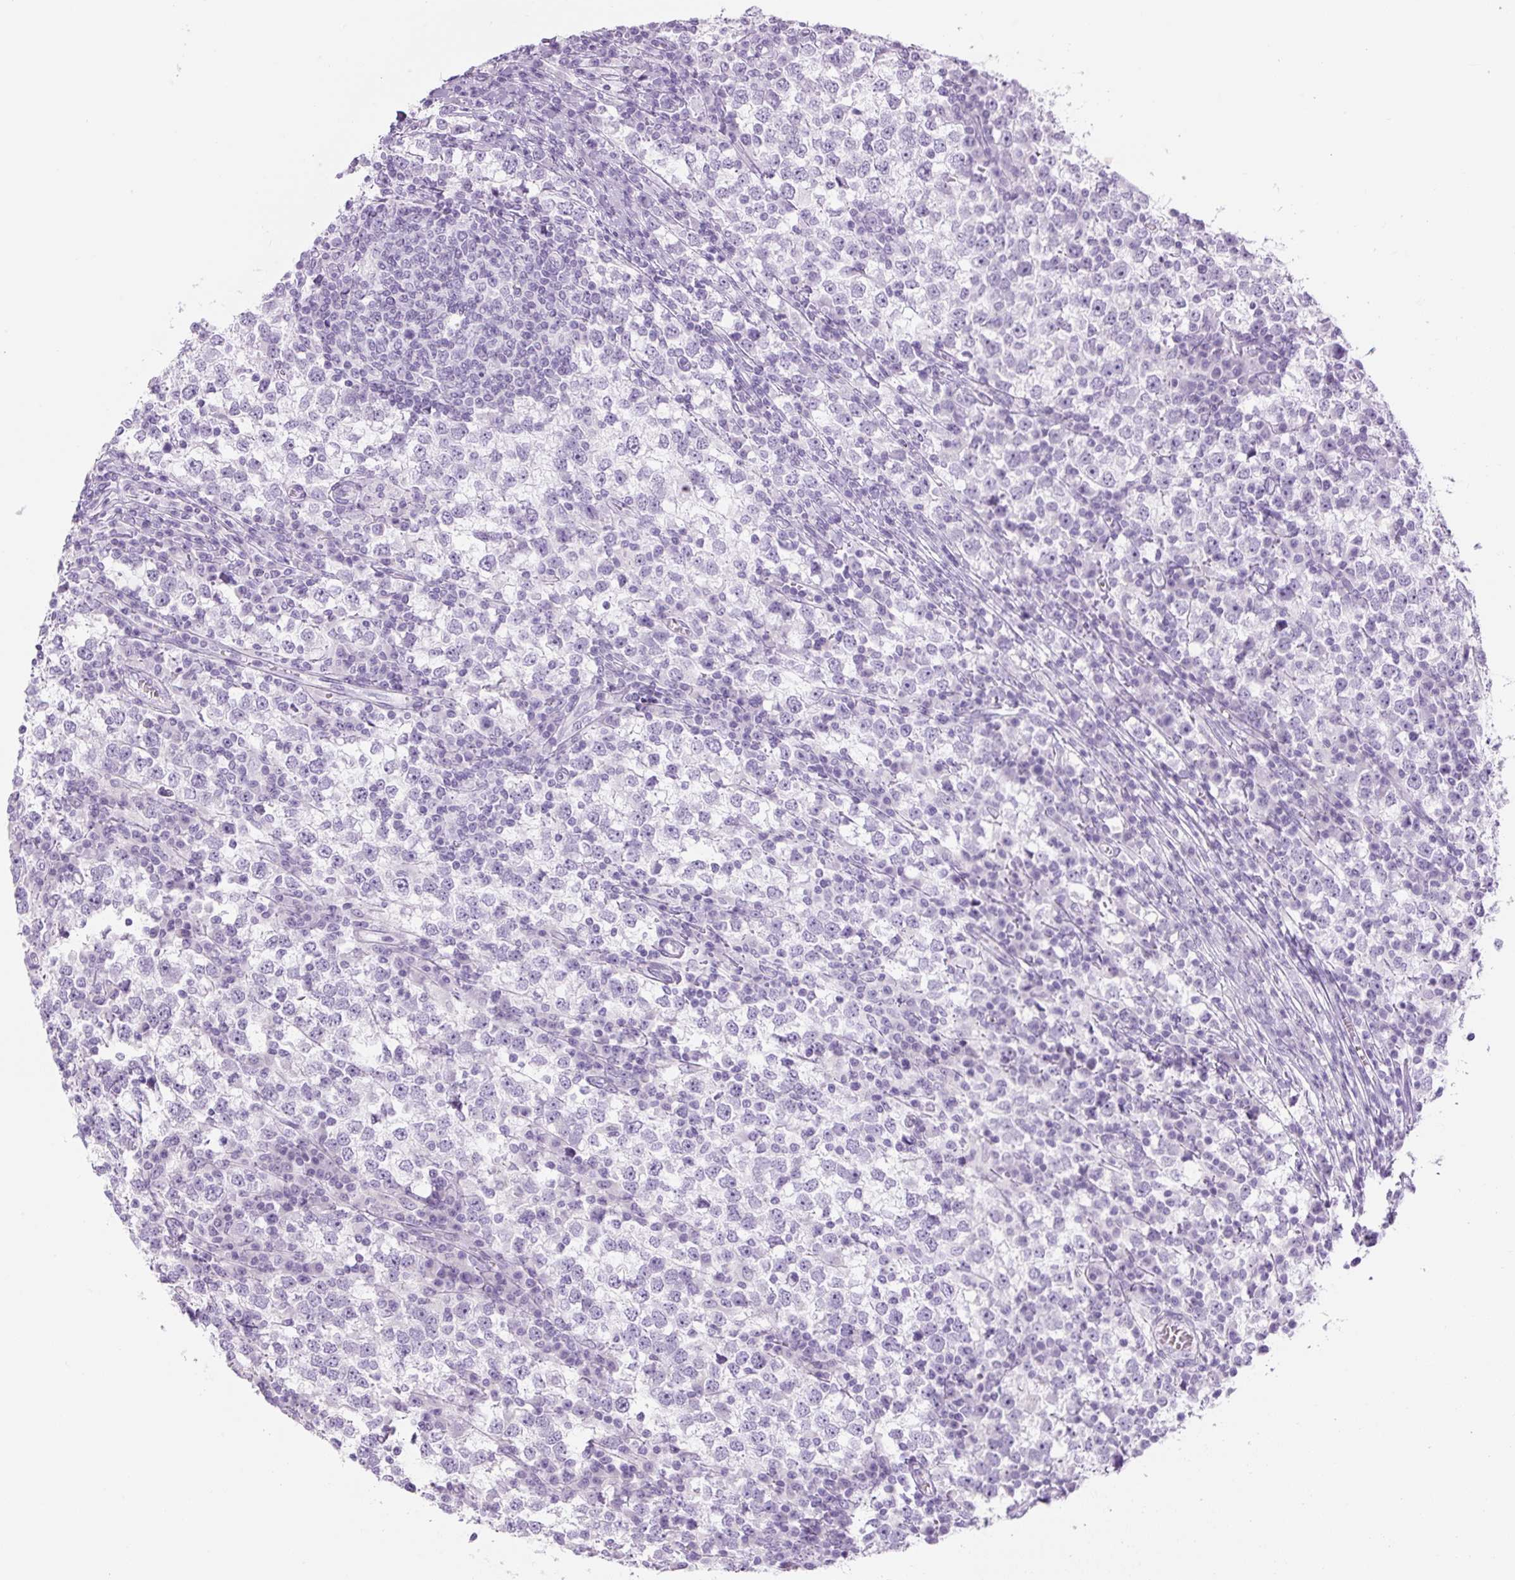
{"staining": {"intensity": "negative", "quantity": "none", "location": "none"}, "tissue": "testis cancer", "cell_type": "Tumor cells", "image_type": "cancer", "snomed": [{"axis": "morphology", "description": "Seminoma, NOS"}, {"axis": "topography", "description": "Testis"}], "caption": "The micrograph shows no staining of tumor cells in seminoma (testis).", "gene": "YIF1B", "patient": {"sex": "male", "age": 65}}